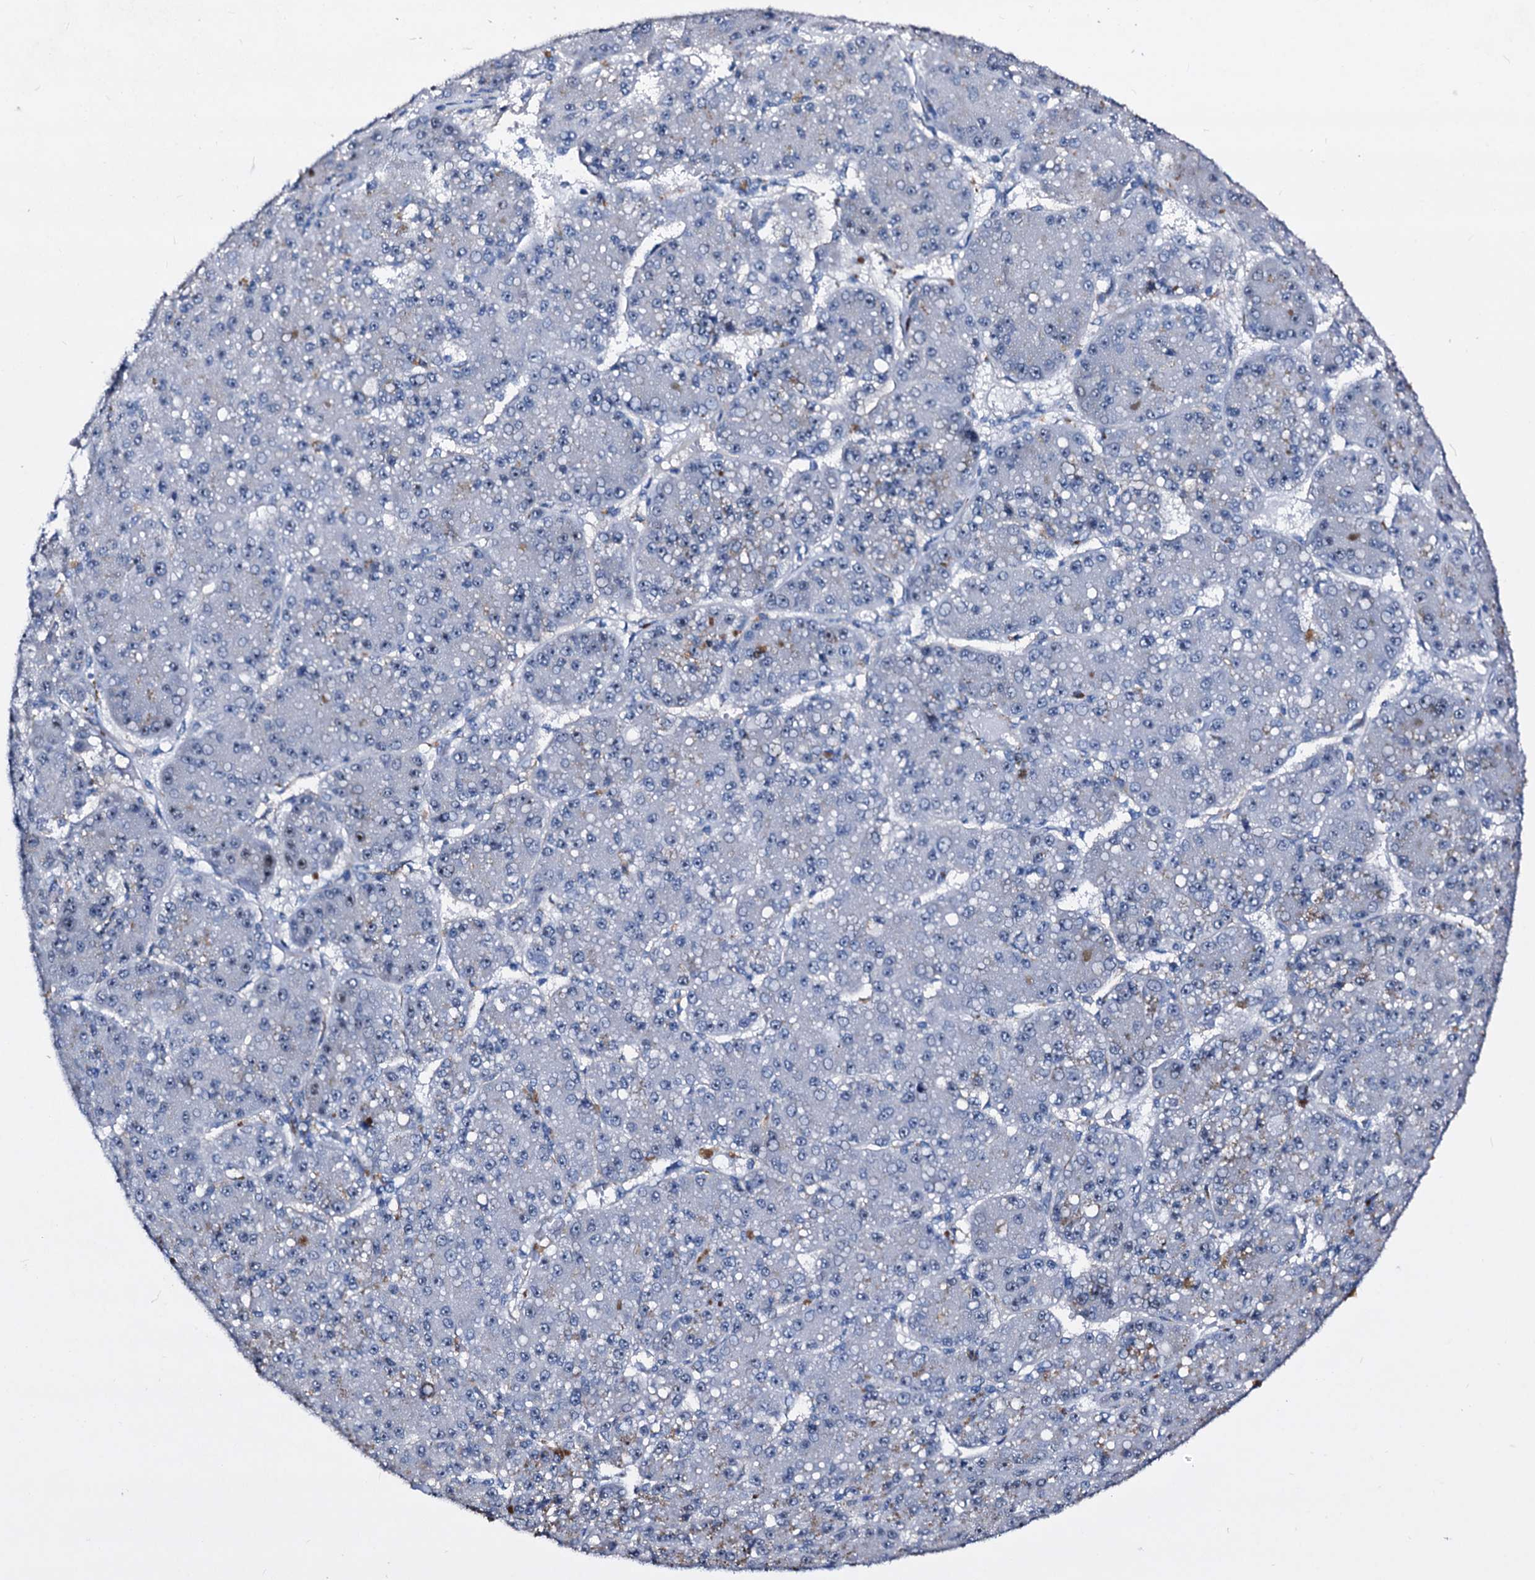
{"staining": {"intensity": "negative", "quantity": "none", "location": "none"}, "tissue": "liver cancer", "cell_type": "Tumor cells", "image_type": "cancer", "snomed": [{"axis": "morphology", "description": "Carcinoma, Hepatocellular, NOS"}, {"axis": "topography", "description": "Liver"}], "caption": "An immunohistochemistry micrograph of liver cancer (hepatocellular carcinoma) is shown. There is no staining in tumor cells of liver cancer (hepatocellular carcinoma). Brightfield microscopy of IHC stained with DAB (brown) and hematoxylin (blue), captured at high magnification.", "gene": "EMG1", "patient": {"sex": "male", "age": 67}}